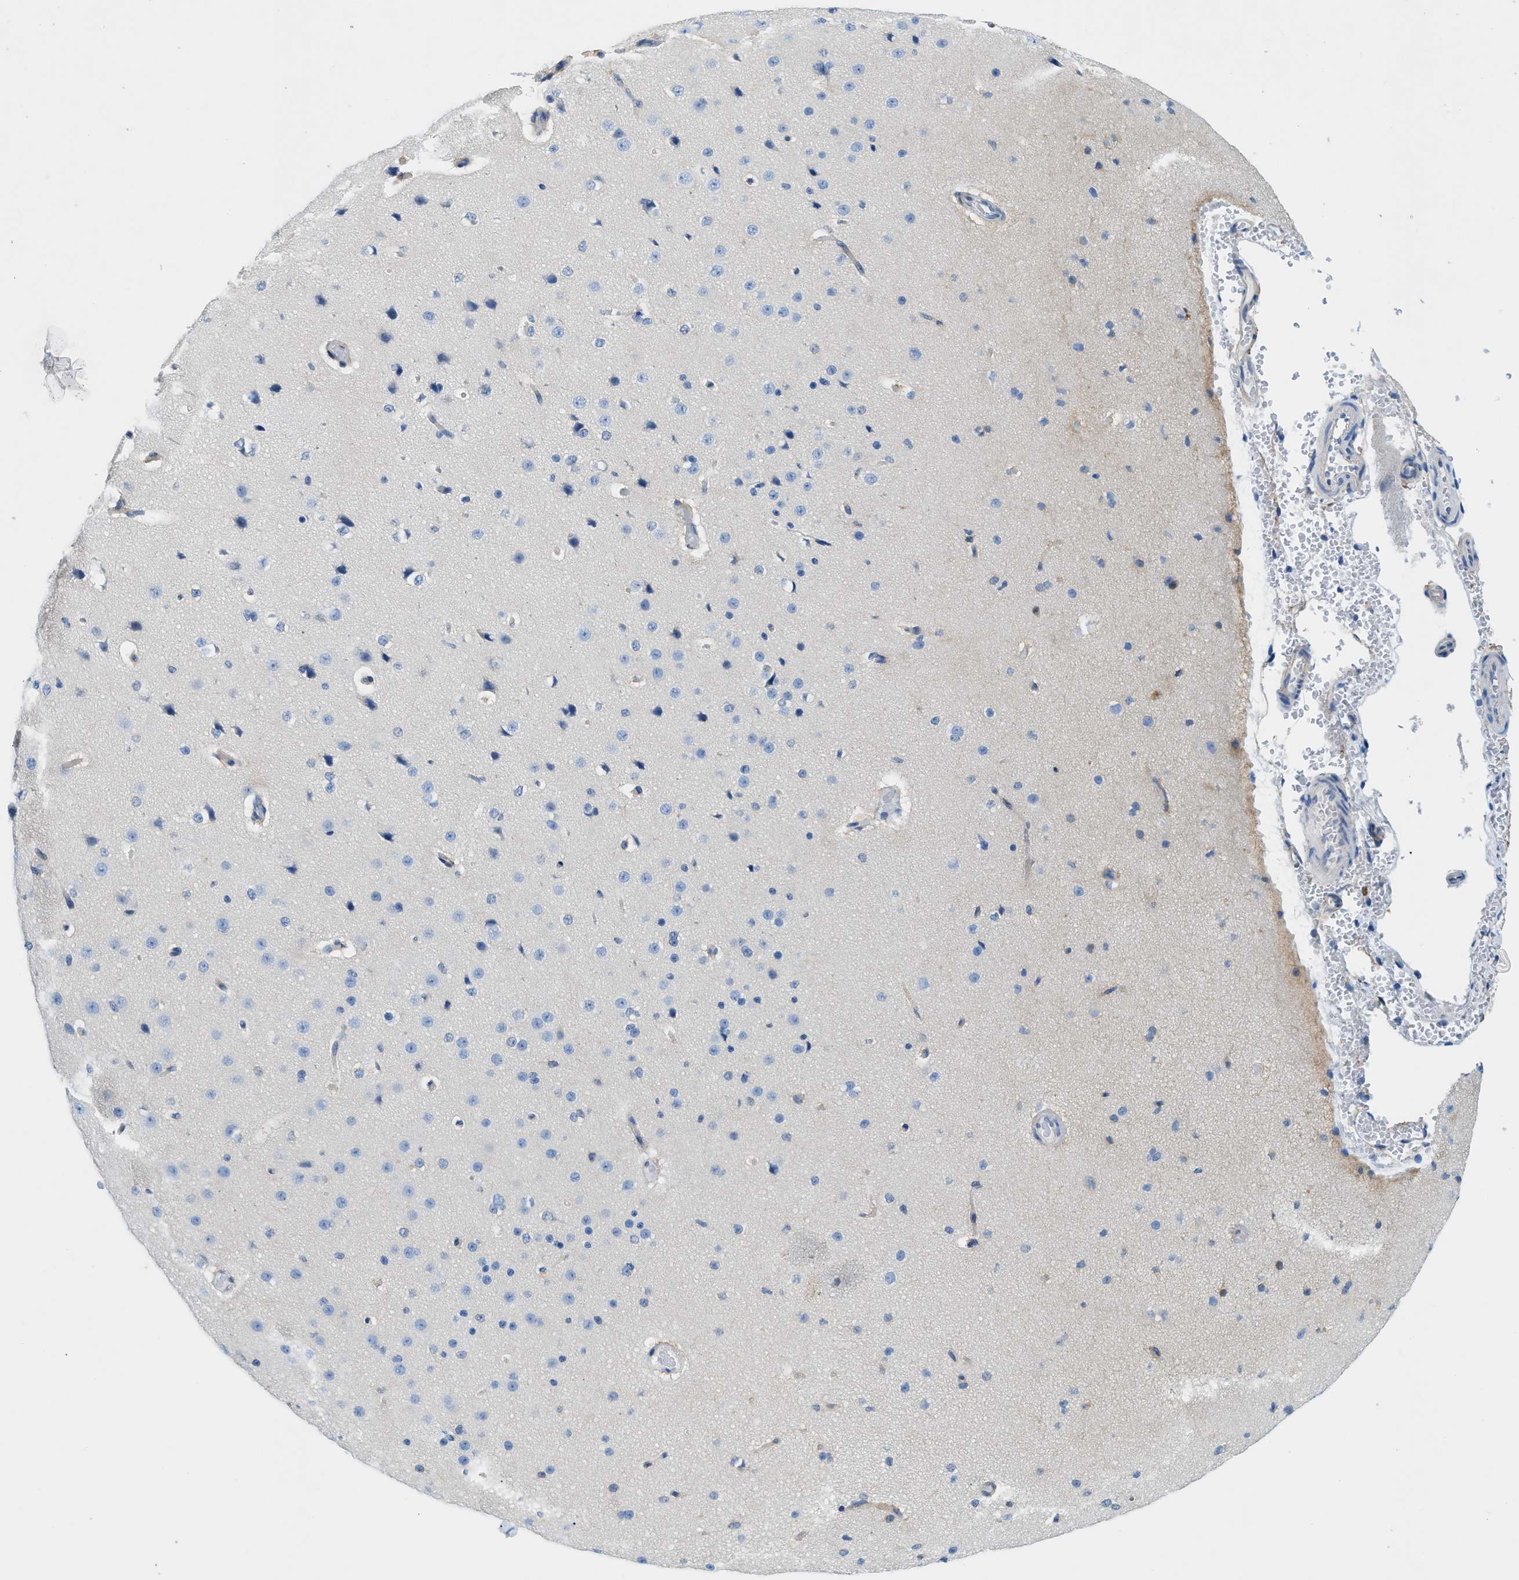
{"staining": {"intensity": "negative", "quantity": "none", "location": "none"}, "tissue": "cerebral cortex", "cell_type": "Endothelial cells", "image_type": "normal", "snomed": [{"axis": "morphology", "description": "Normal tissue, NOS"}, {"axis": "morphology", "description": "Developmental malformation"}, {"axis": "topography", "description": "Cerebral cortex"}], "caption": "There is no significant expression in endothelial cells of cerebral cortex. (DAB immunohistochemistry (IHC), high magnification).", "gene": "ZDHHC13", "patient": {"sex": "female", "age": 30}}